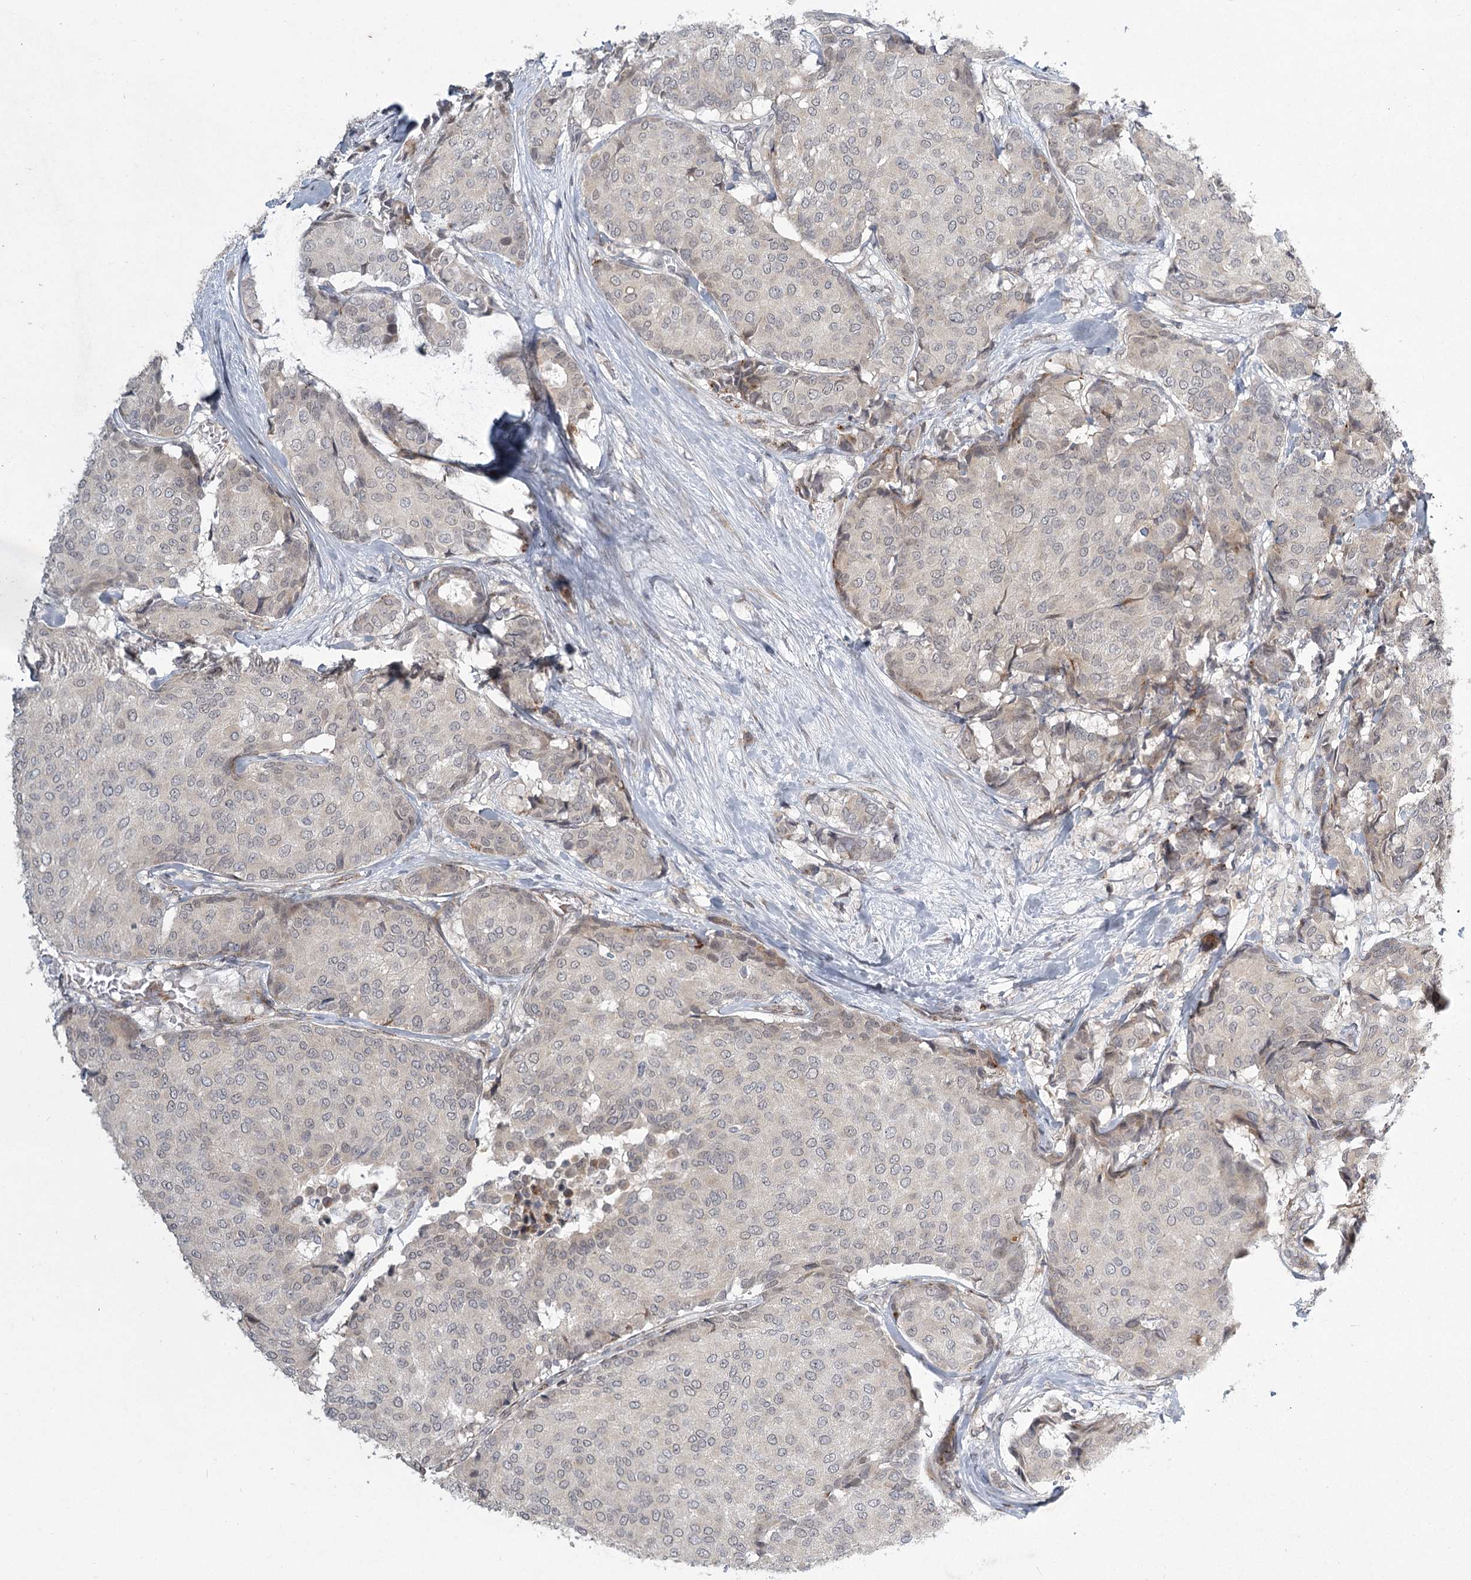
{"staining": {"intensity": "weak", "quantity": "<25%", "location": "cytoplasmic/membranous"}, "tissue": "breast cancer", "cell_type": "Tumor cells", "image_type": "cancer", "snomed": [{"axis": "morphology", "description": "Duct carcinoma"}, {"axis": "topography", "description": "Breast"}], "caption": "Micrograph shows no significant protein positivity in tumor cells of invasive ductal carcinoma (breast).", "gene": "MEPE", "patient": {"sex": "female", "age": 75}}